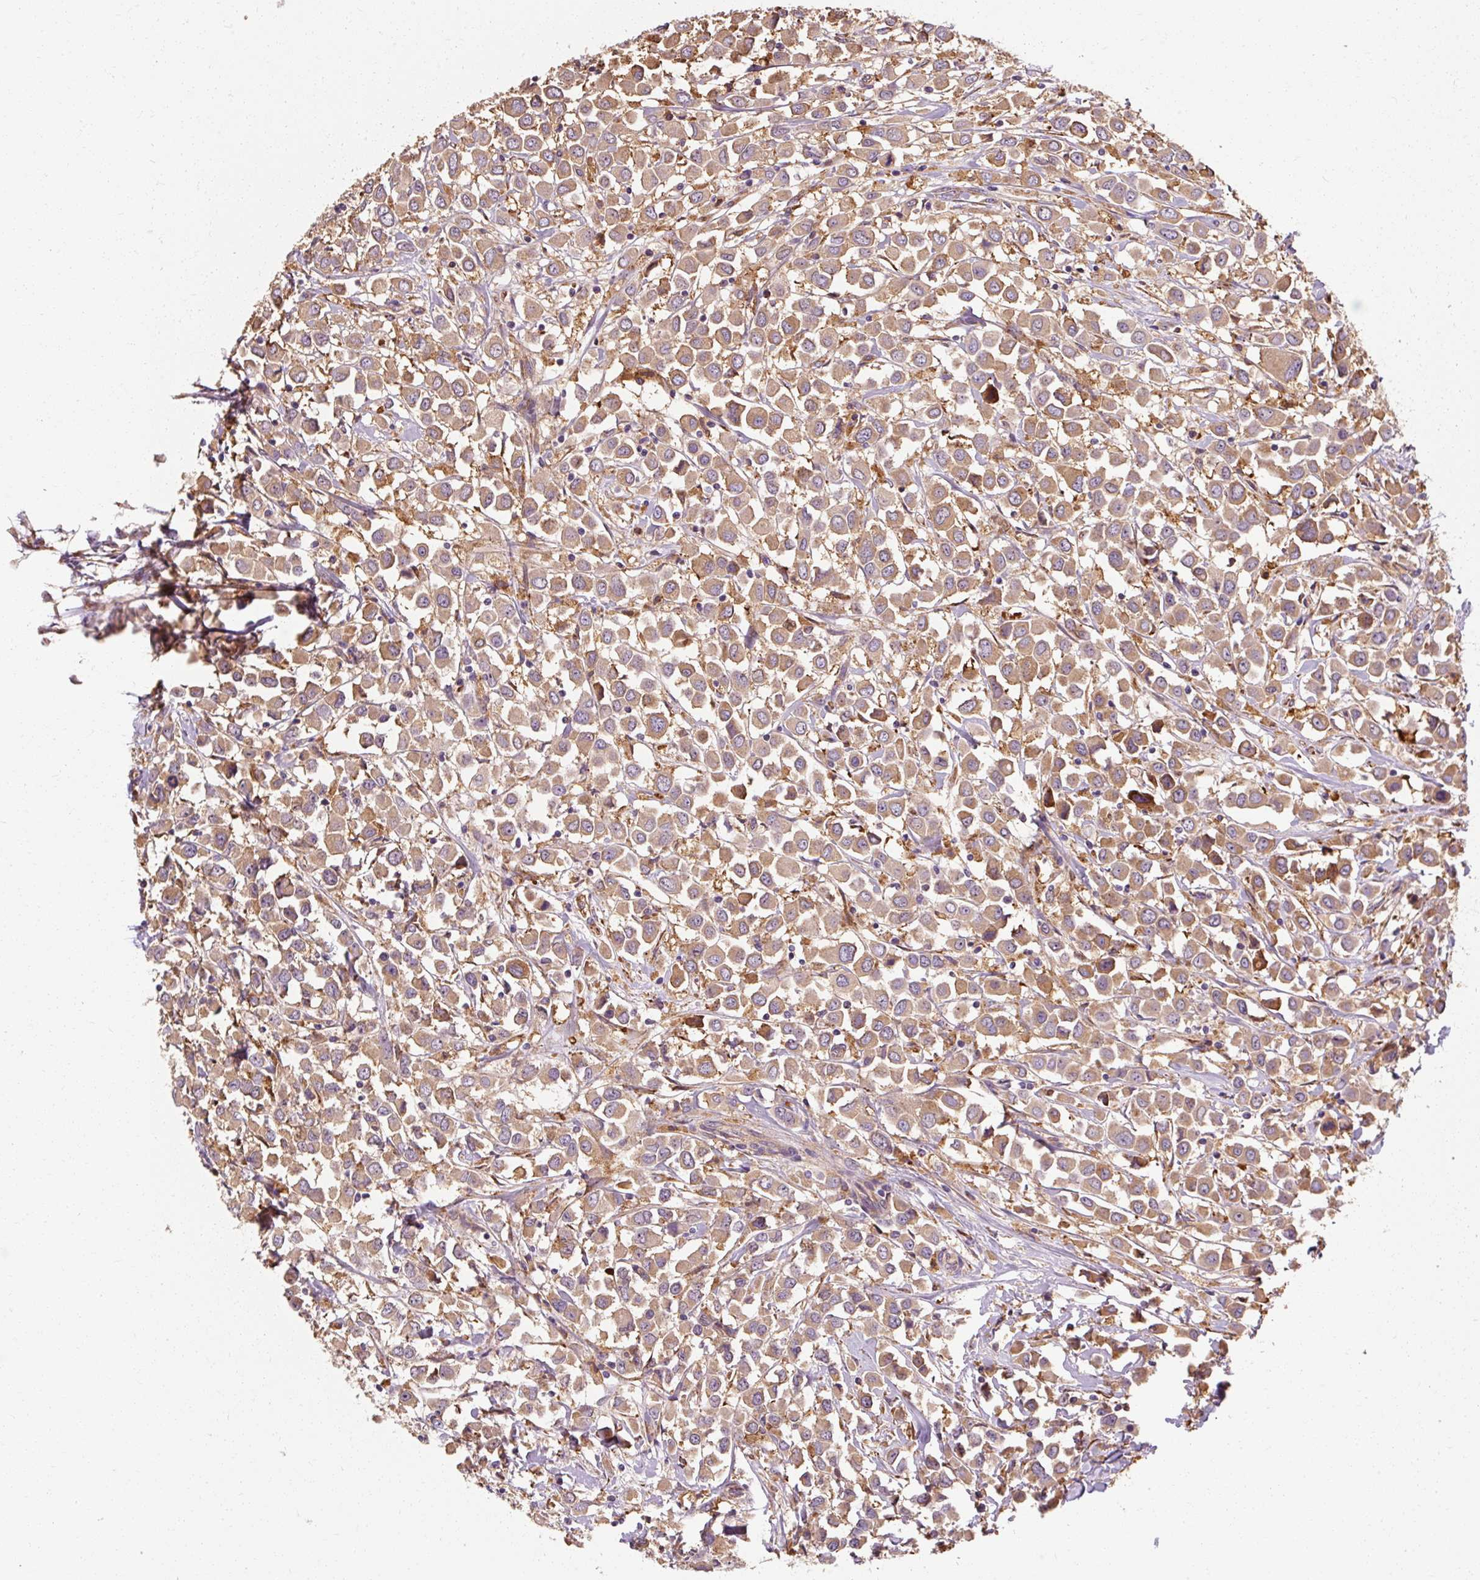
{"staining": {"intensity": "moderate", "quantity": ">75%", "location": "cytoplasmic/membranous"}, "tissue": "breast cancer", "cell_type": "Tumor cells", "image_type": "cancer", "snomed": [{"axis": "morphology", "description": "Duct carcinoma"}, {"axis": "topography", "description": "Breast"}], "caption": "Brown immunohistochemical staining in human infiltrating ductal carcinoma (breast) demonstrates moderate cytoplasmic/membranous positivity in about >75% of tumor cells.", "gene": "TBC1D4", "patient": {"sex": "female", "age": 61}}